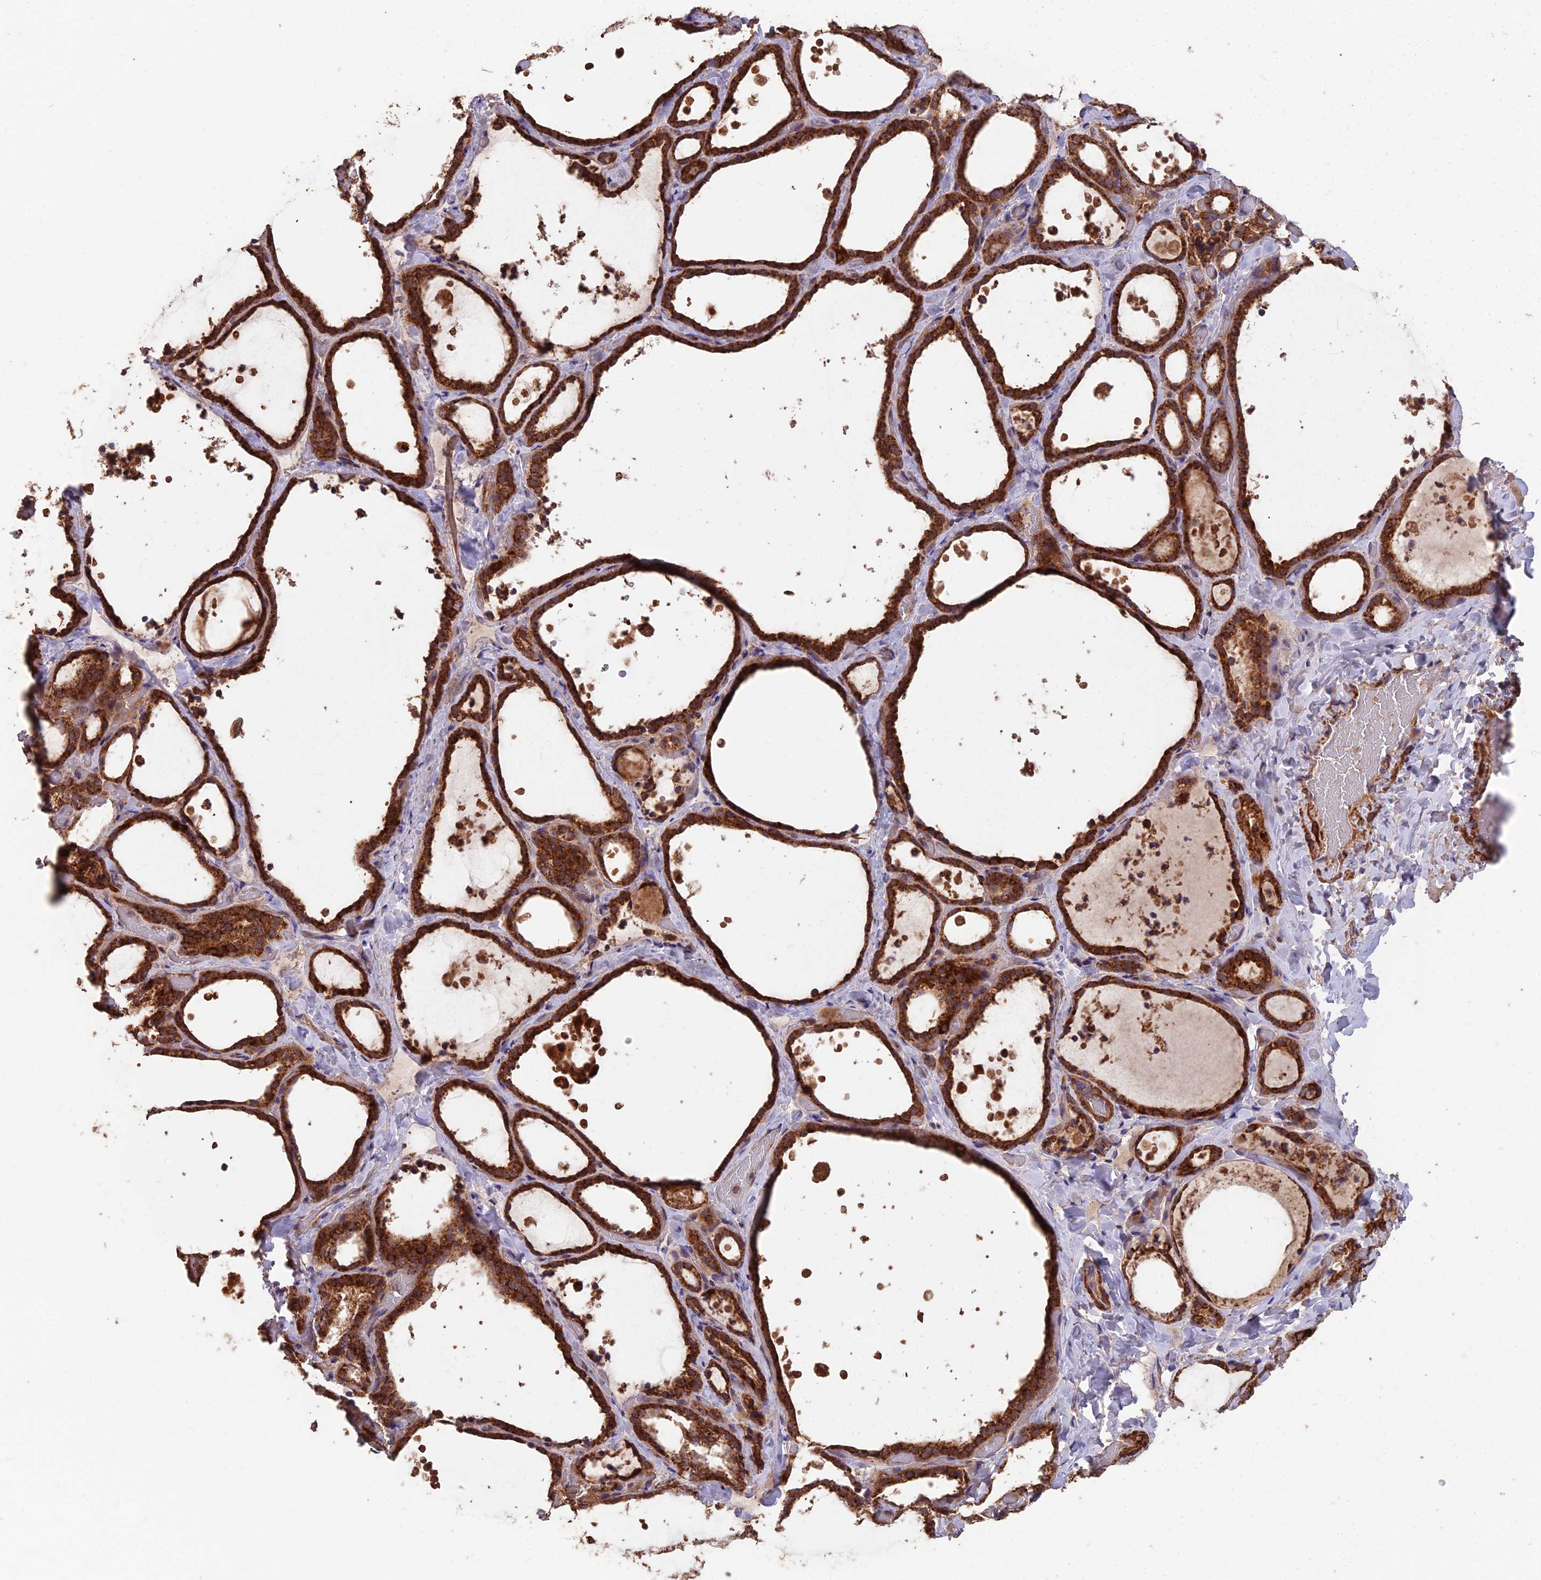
{"staining": {"intensity": "strong", "quantity": ">75%", "location": "cytoplasmic/membranous"}, "tissue": "thyroid gland", "cell_type": "Glandular cells", "image_type": "normal", "snomed": [{"axis": "morphology", "description": "Normal tissue, NOS"}, {"axis": "topography", "description": "Thyroid gland"}], "caption": "Immunohistochemical staining of benign human thyroid gland shows >75% levels of strong cytoplasmic/membranous protein expression in approximately >75% of glandular cells. Nuclei are stained in blue.", "gene": "IFT22", "patient": {"sex": "female", "age": 44}}